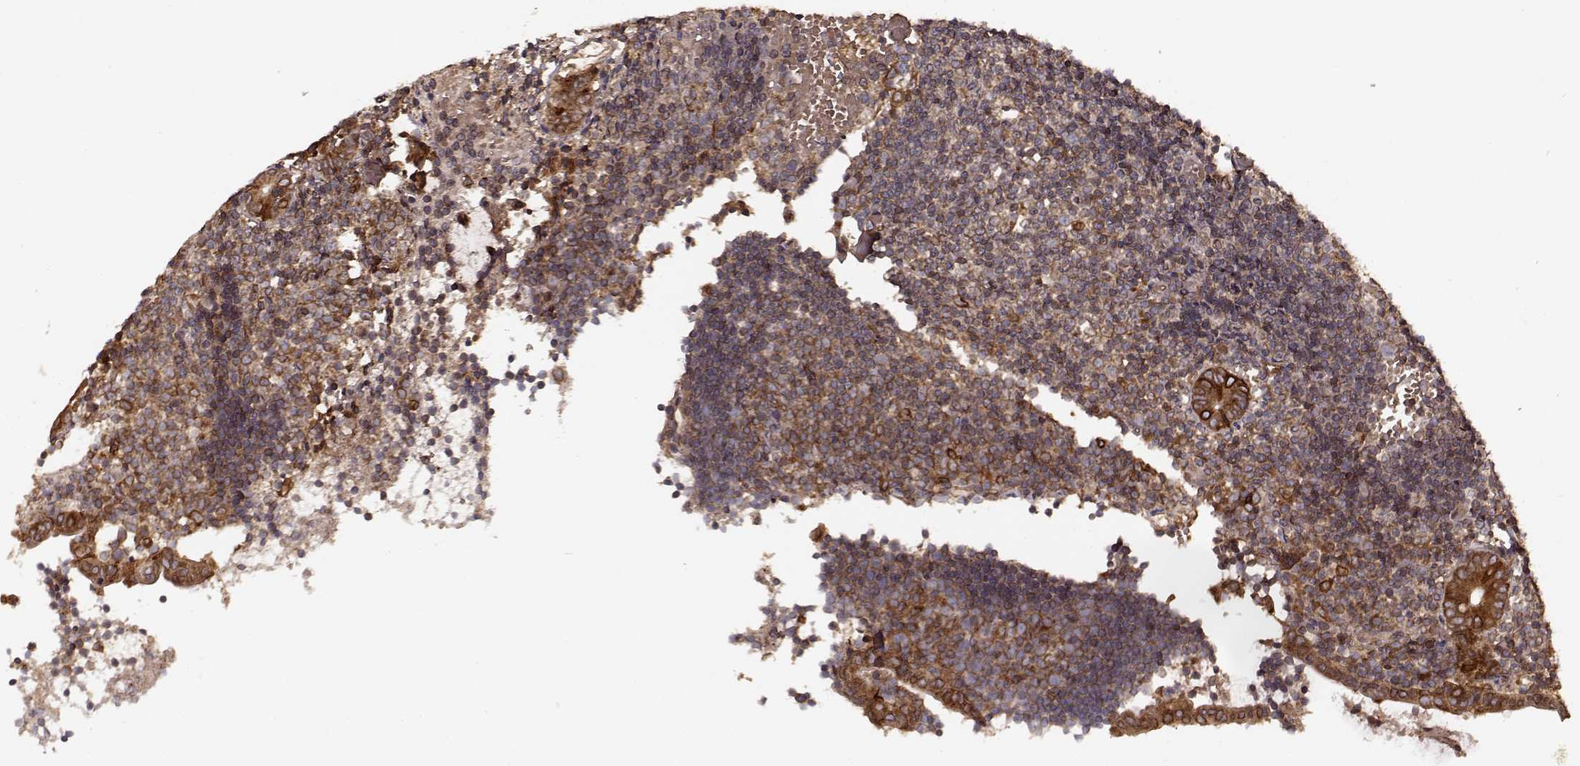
{"staining": {"intensity": "strong", "quantity": ">75%", "location": "cytoplasmic/membranous"}, "tissue": "appendix", "cell_type": "Glandular cells", "image_type": "normal", "snomed": [{"axis": "morphology", "description": "Normal tissue, NOS"}, {"axis": "topography", "description": "Appendix"}], "caption": "IHC photomicrograph of unremarkable appendix stained for a protein (brown), which shows high levels of strong cytoplasmic/membranous staining in approximately >75% of glandular cells.", "gene": "AGPAT1", "patient": {"sex": "female", "age": 32}}